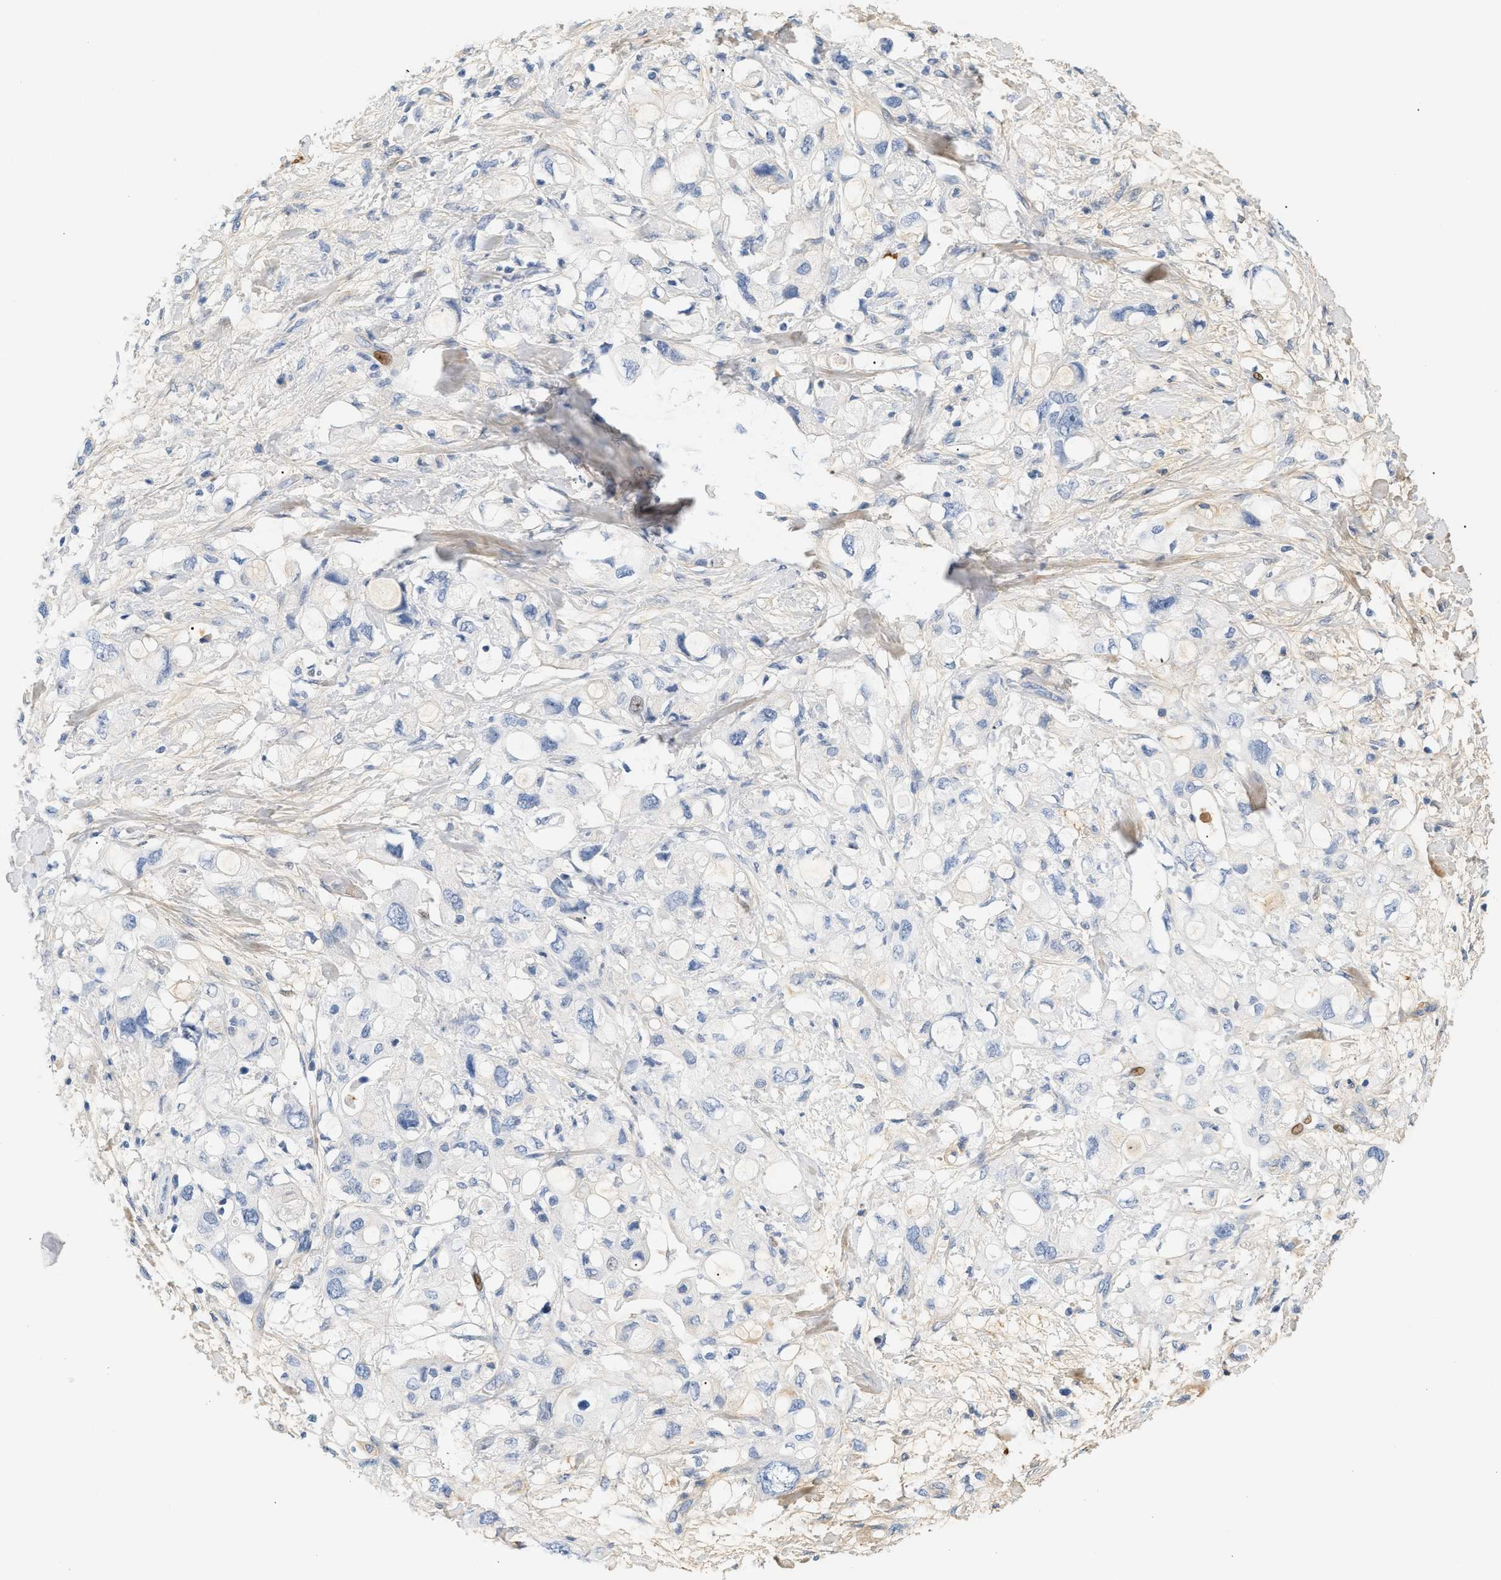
{"staining": {"intensity": "negative", "quantity": "none", "location": "none"}, "tissue": "pancreatic cancer", "cell_type": "Tumor cells", "image_type": "cancer", "snomed": [{"axis": "morphology", "description": "Adenocarcinoma, NOS"}, {"axis": "topography", "description": "Pancreas"}], "caption": "DAB immunohistochemical staining of human pancreatic adenocarcinoma reveals no significant staining in tumor cells.", "gene": "CFH", "patient": {"sex": "female", "age": 56}}